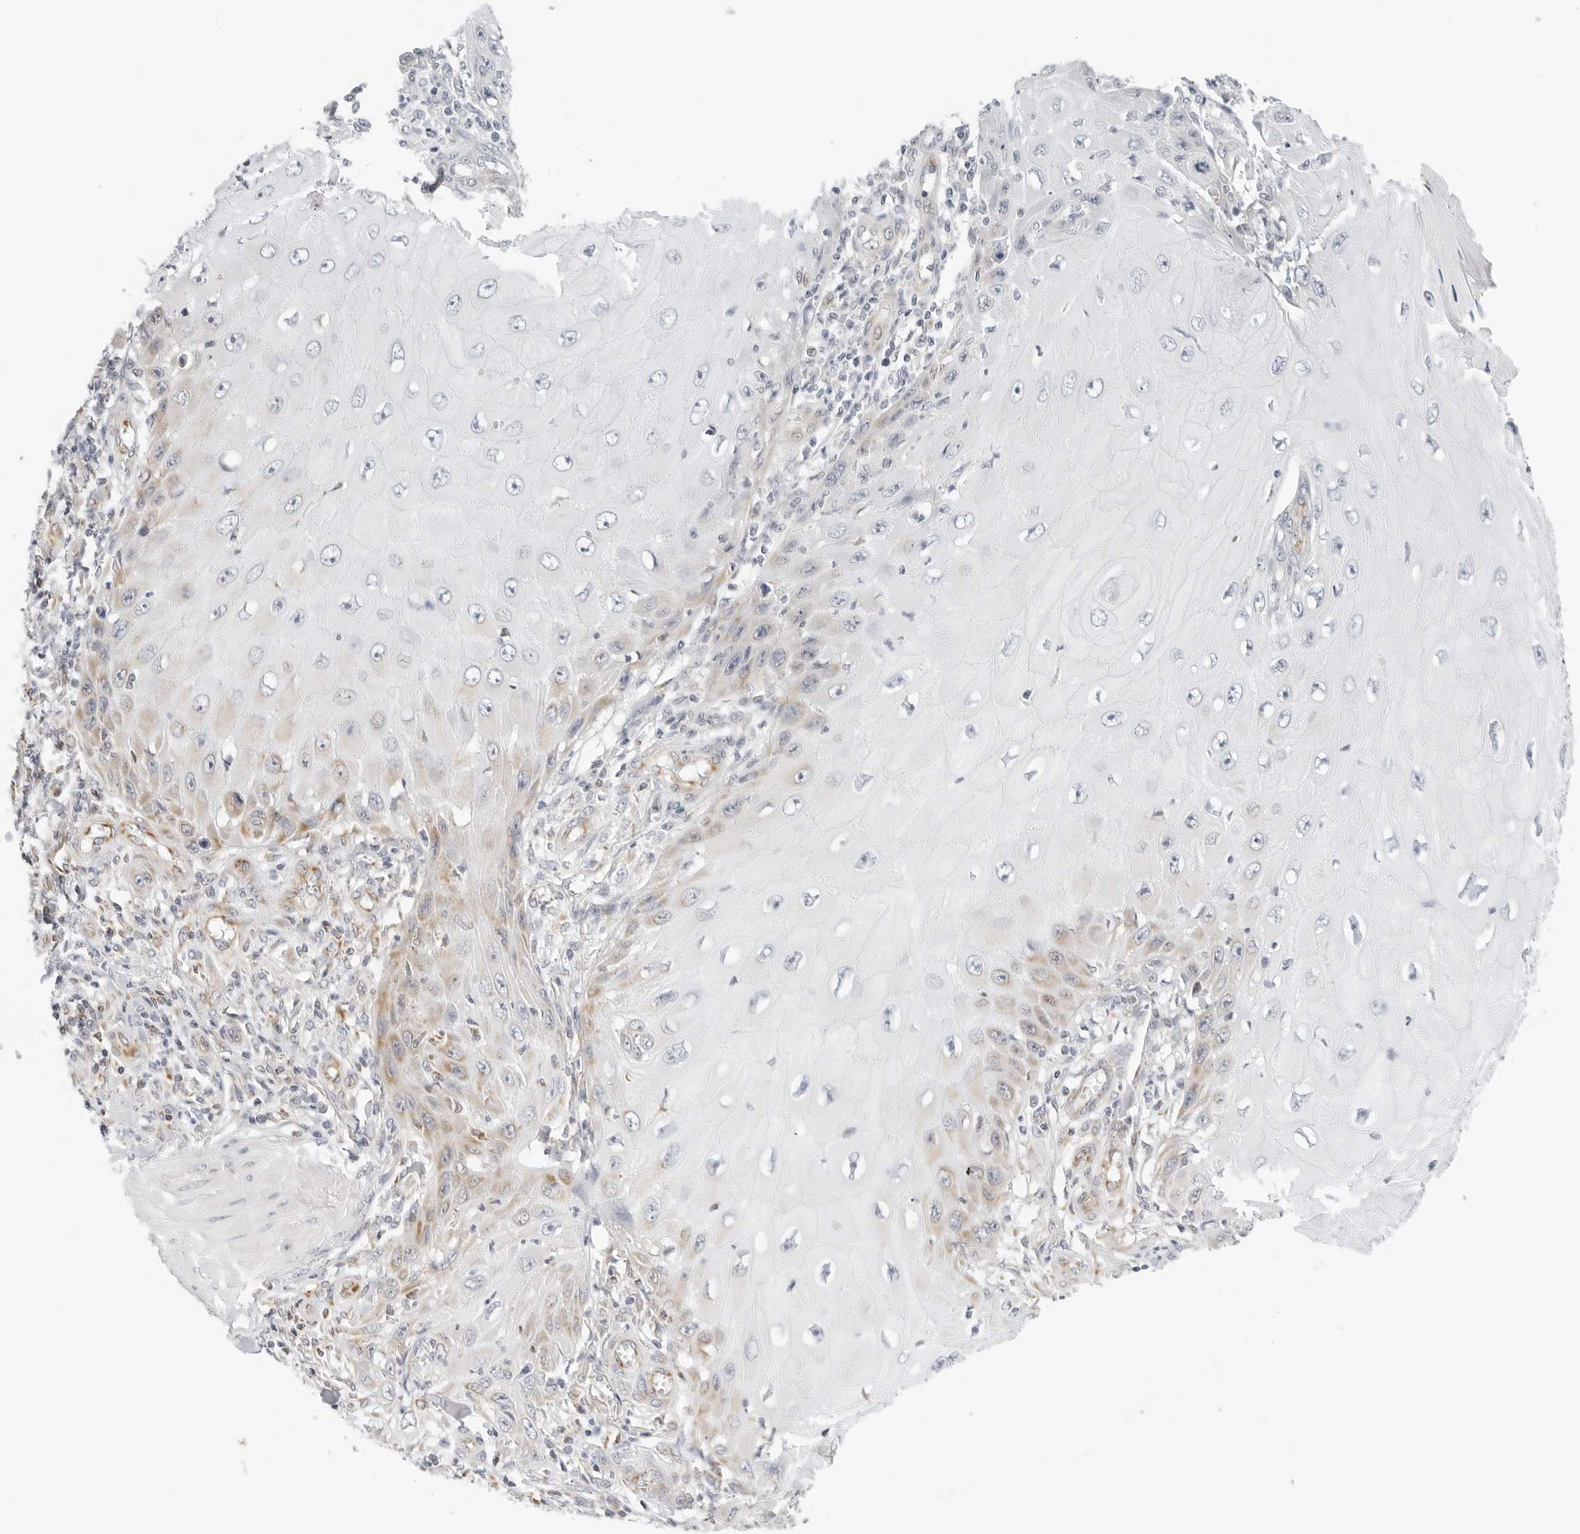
{"staining": {"intensity": "weak", "quantity": "<25%", "location": "cytoplasmic/membranous"}, "tissue": "skin cancer", "cell_type": "Tumor cells", "image_type": "cancer", "snomed": [{"axis": "morphology", "description": "Squamous cell carcinoma, NOS"}, {"axis": "topography", "description": "Skin"}], "caption": "DAB (3,3'-diaminobenzidine) immunohistochemical staining of human squamous cell carcinoma (skin) shows no significant positivity in tumor cells.", "gene": "RC3H1", "patient": {"sex": "female", "age": 73}}